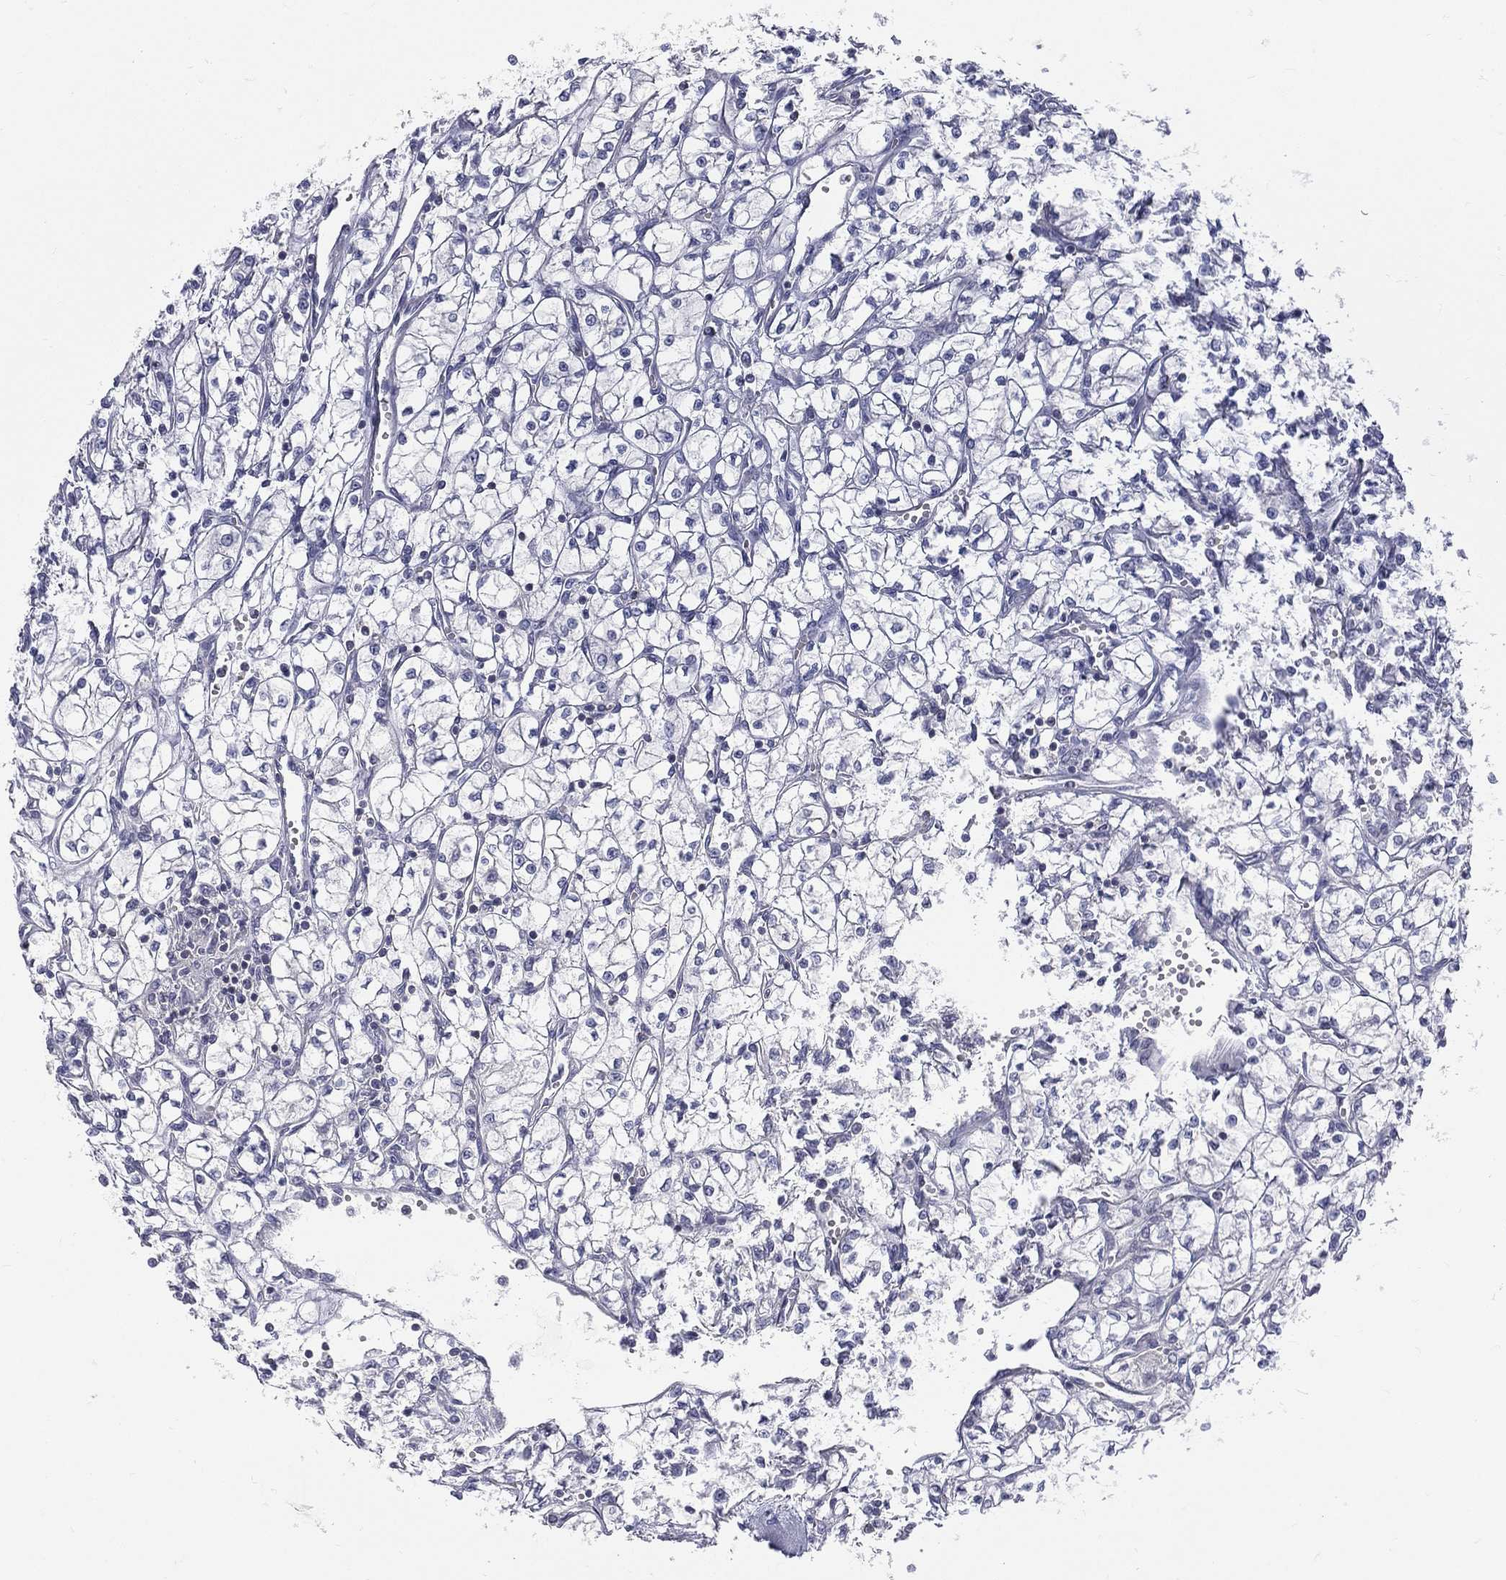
{"staining": {"intensity": "negative", "quantity": "none", "location": "none"}, "tissue": "renal cancer", "cell_type": "Tumor cells", "image_type": "cancer", "snomed": [{"axis": "morphology", "description": "Adenocarcinoma, NOS"}, {"axis": "topography", "description": "Kidney"}], "caption": "Tumor cells are negative for brown protein staining in renal cancer.", "gene": "ETNPPL", "patient": {"sex": "female", "age": 64}}